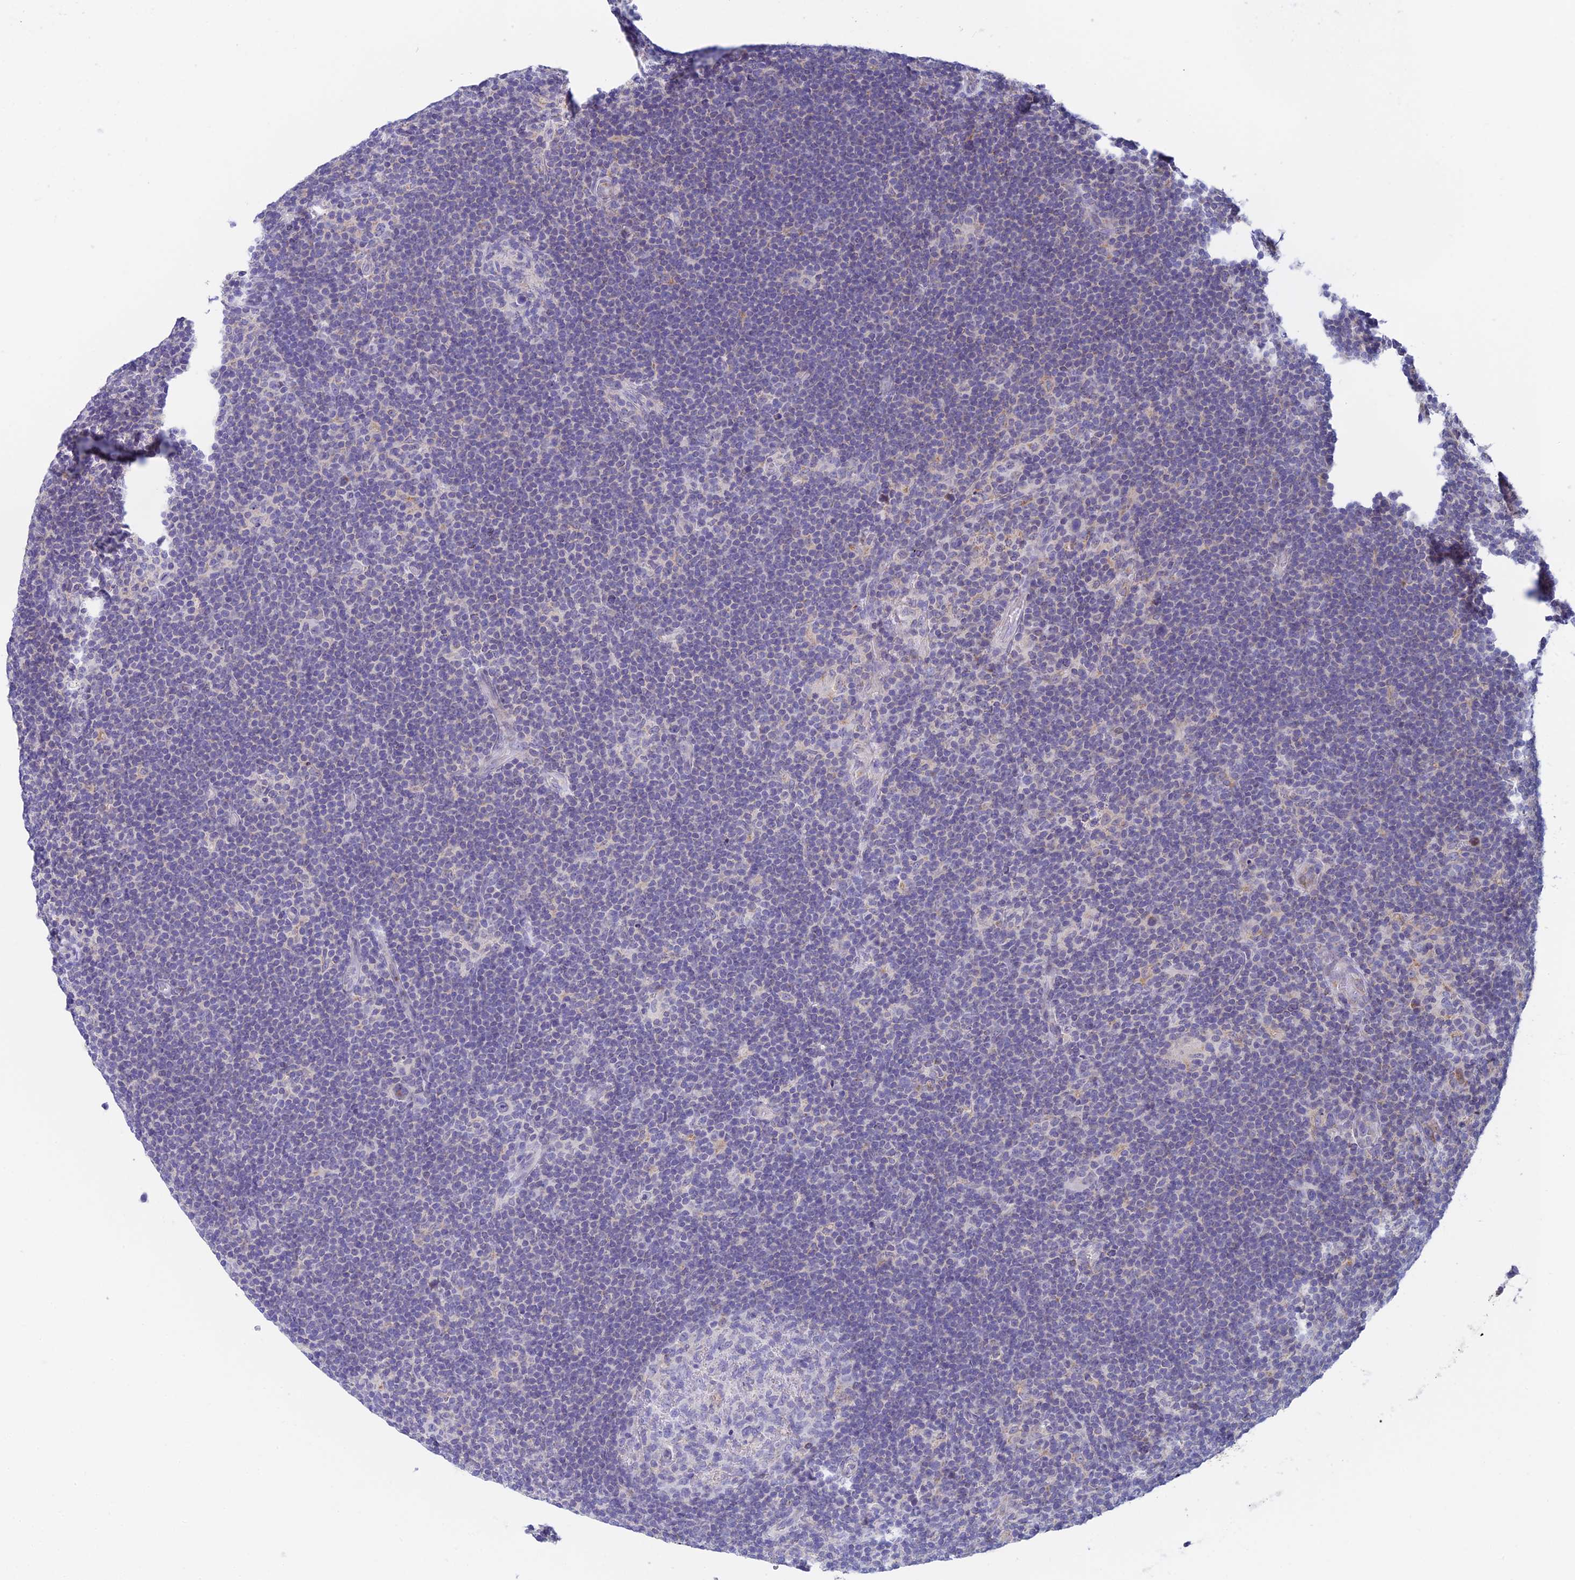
{"staining": {"intensity": "negative", "quantity": "none", "location": "none"}, "tissue": "lymphoma", "cell_type": "Tumor cells", "image_type": "cancer", "snomed": [{"axis": "morphology", "description": "Hodgkin's disease, NOS"}, {"axis": "topography", "description": "Lymph node"}], "caption": "This is a histopathology image of immunohistochemistry staining of lymphoma, which shows no staining in tumor cells. (DAB immunohistochemistry (IHC) visualized using brightfield microscopy, high magnification).", "gene": "REXO5", "patient": {"sex": "female", "age": 57}}